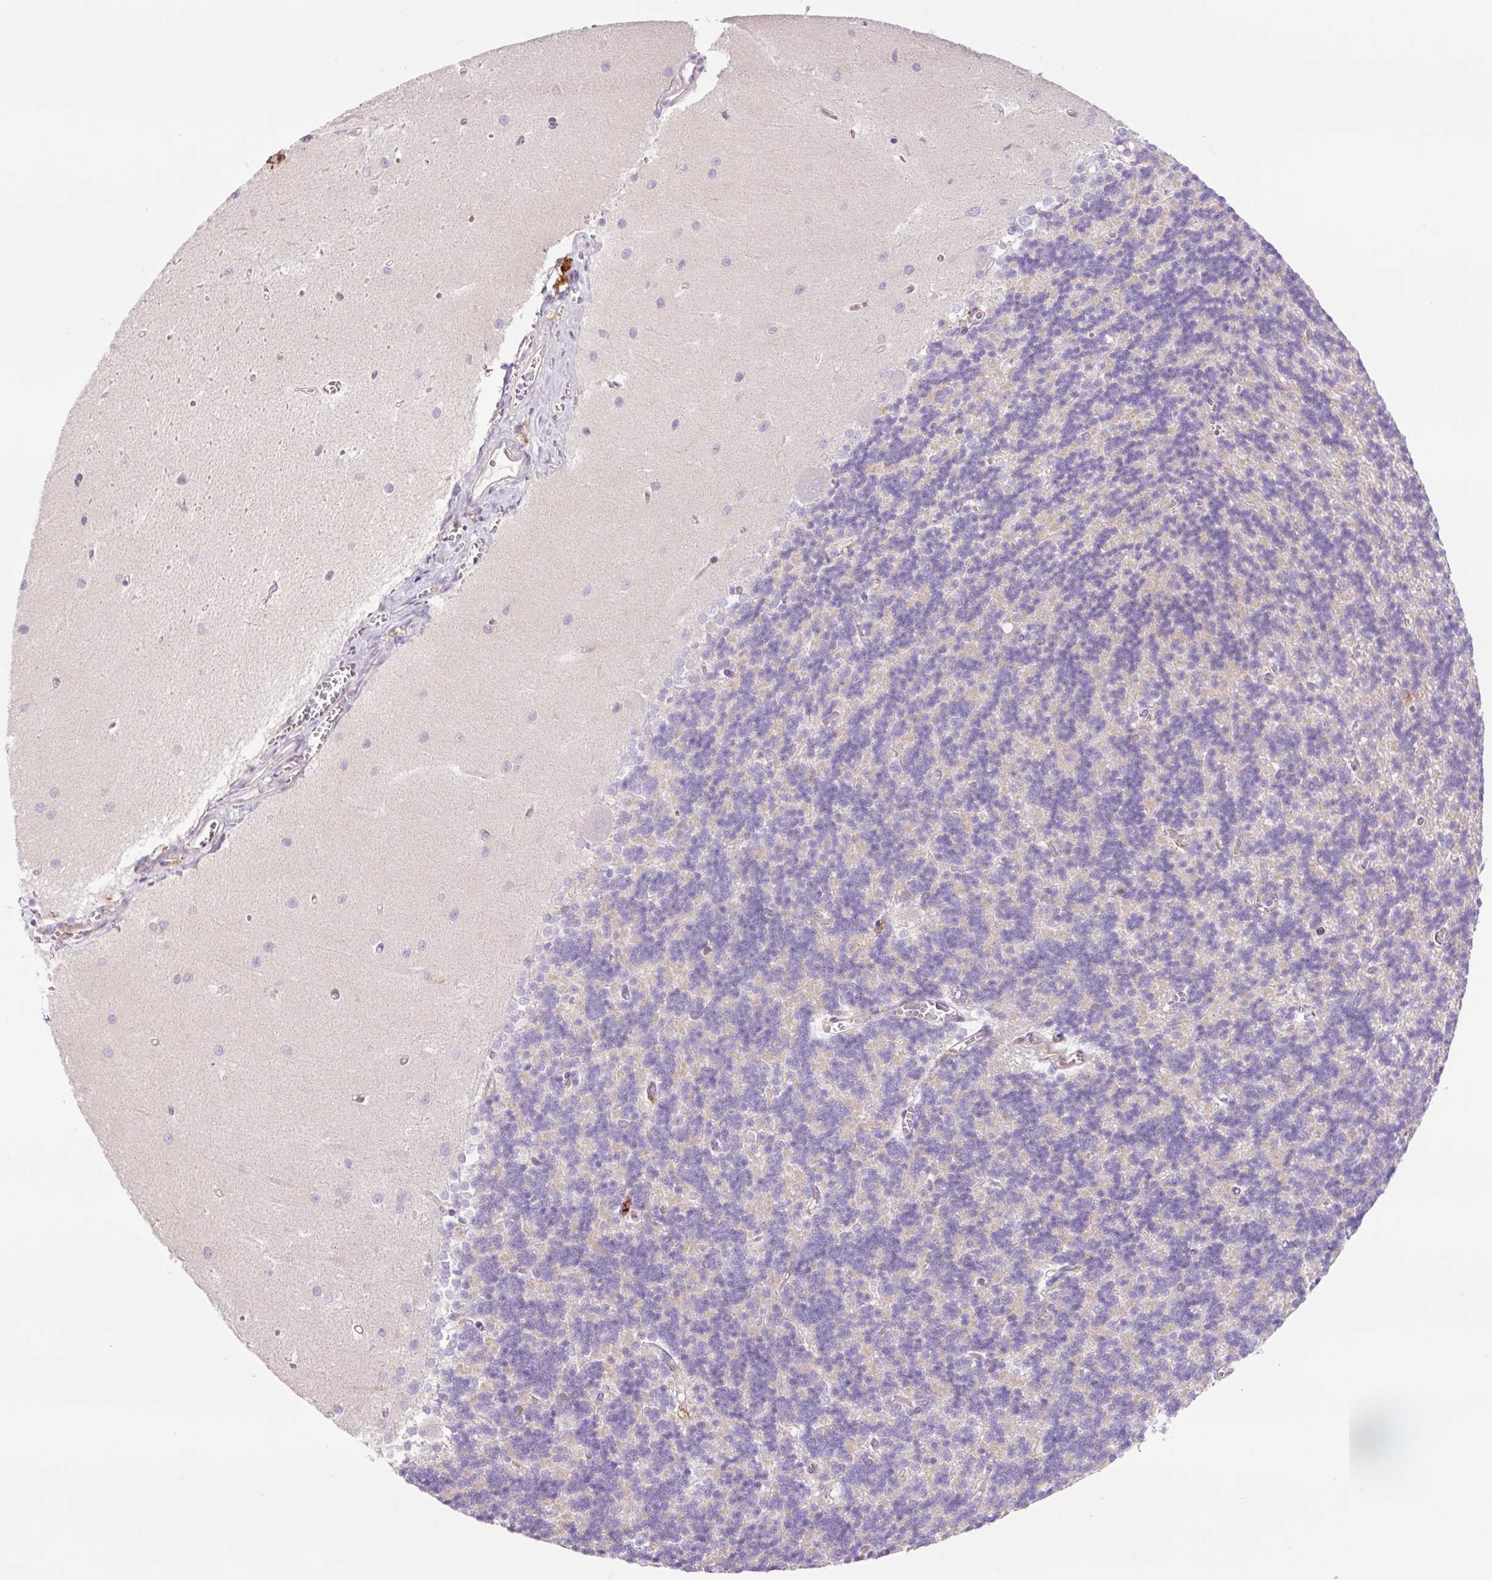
{"staining": {"intensity": "weak", "quantity": "<25%", "location": "cytoplasmic/membranous"}, "tissue": "cerebellum", "cell_type": "Cells in granular layer", "image_type": "normal", "snomed": [{"axis": "morphology", "description": "Normal tissue, NOS"}, {"axis": "topography", "description": "Cerebellum"}], "caption": "DAB (3,3'-diaminobenzidine) immunohistochemical staining of normal cerebellum shows no significant expression in cells in granular layer. (DAB (3,3'-diaminobenzidine) immunohistochemistry, high magnification).", "gene": "SH2D6", "patient": {"sex": "male", "age": 37}}